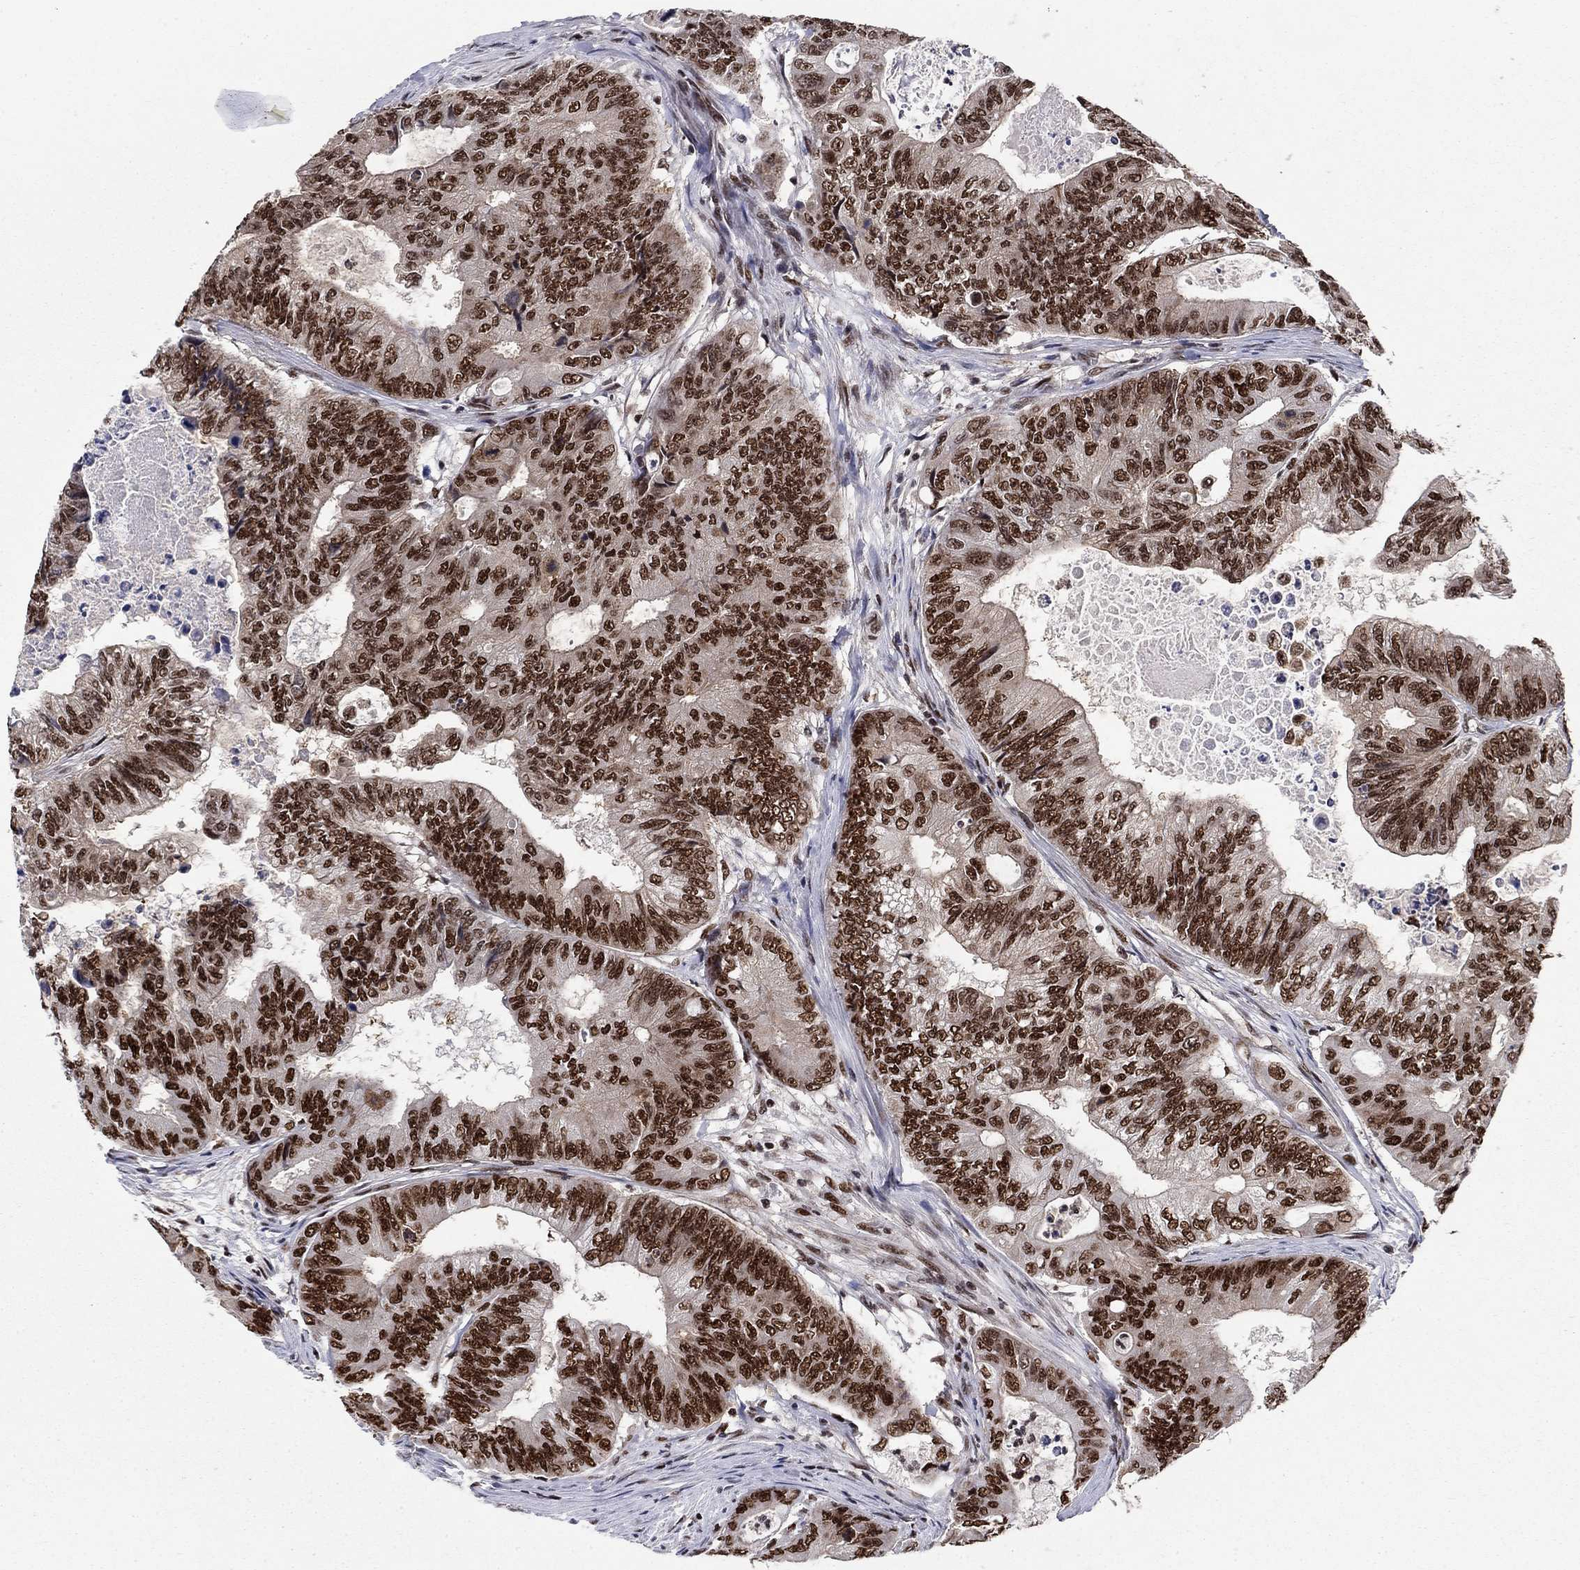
{"staining": {"intensity": "strong", "quantity": ">75%", "location": "nuclear"}, "tissue": "colorectal cancer", "cell_type": "Tumor cells", "image_type": "cancer", "snomed": [{"axis": "morphology", "description": "Adenocarcinoma, NOS"}, {"axis": "topography", "description": "Colon"}], "caption": "Immunohistochemical staining of human colorectal cancer (adenocarcinoma) shows high levels of strong nuclear protein positivity in approximately >75% of tumor cells.", "gene": "RPRD1B", "patient": {"sex": "female", "age": 48}}